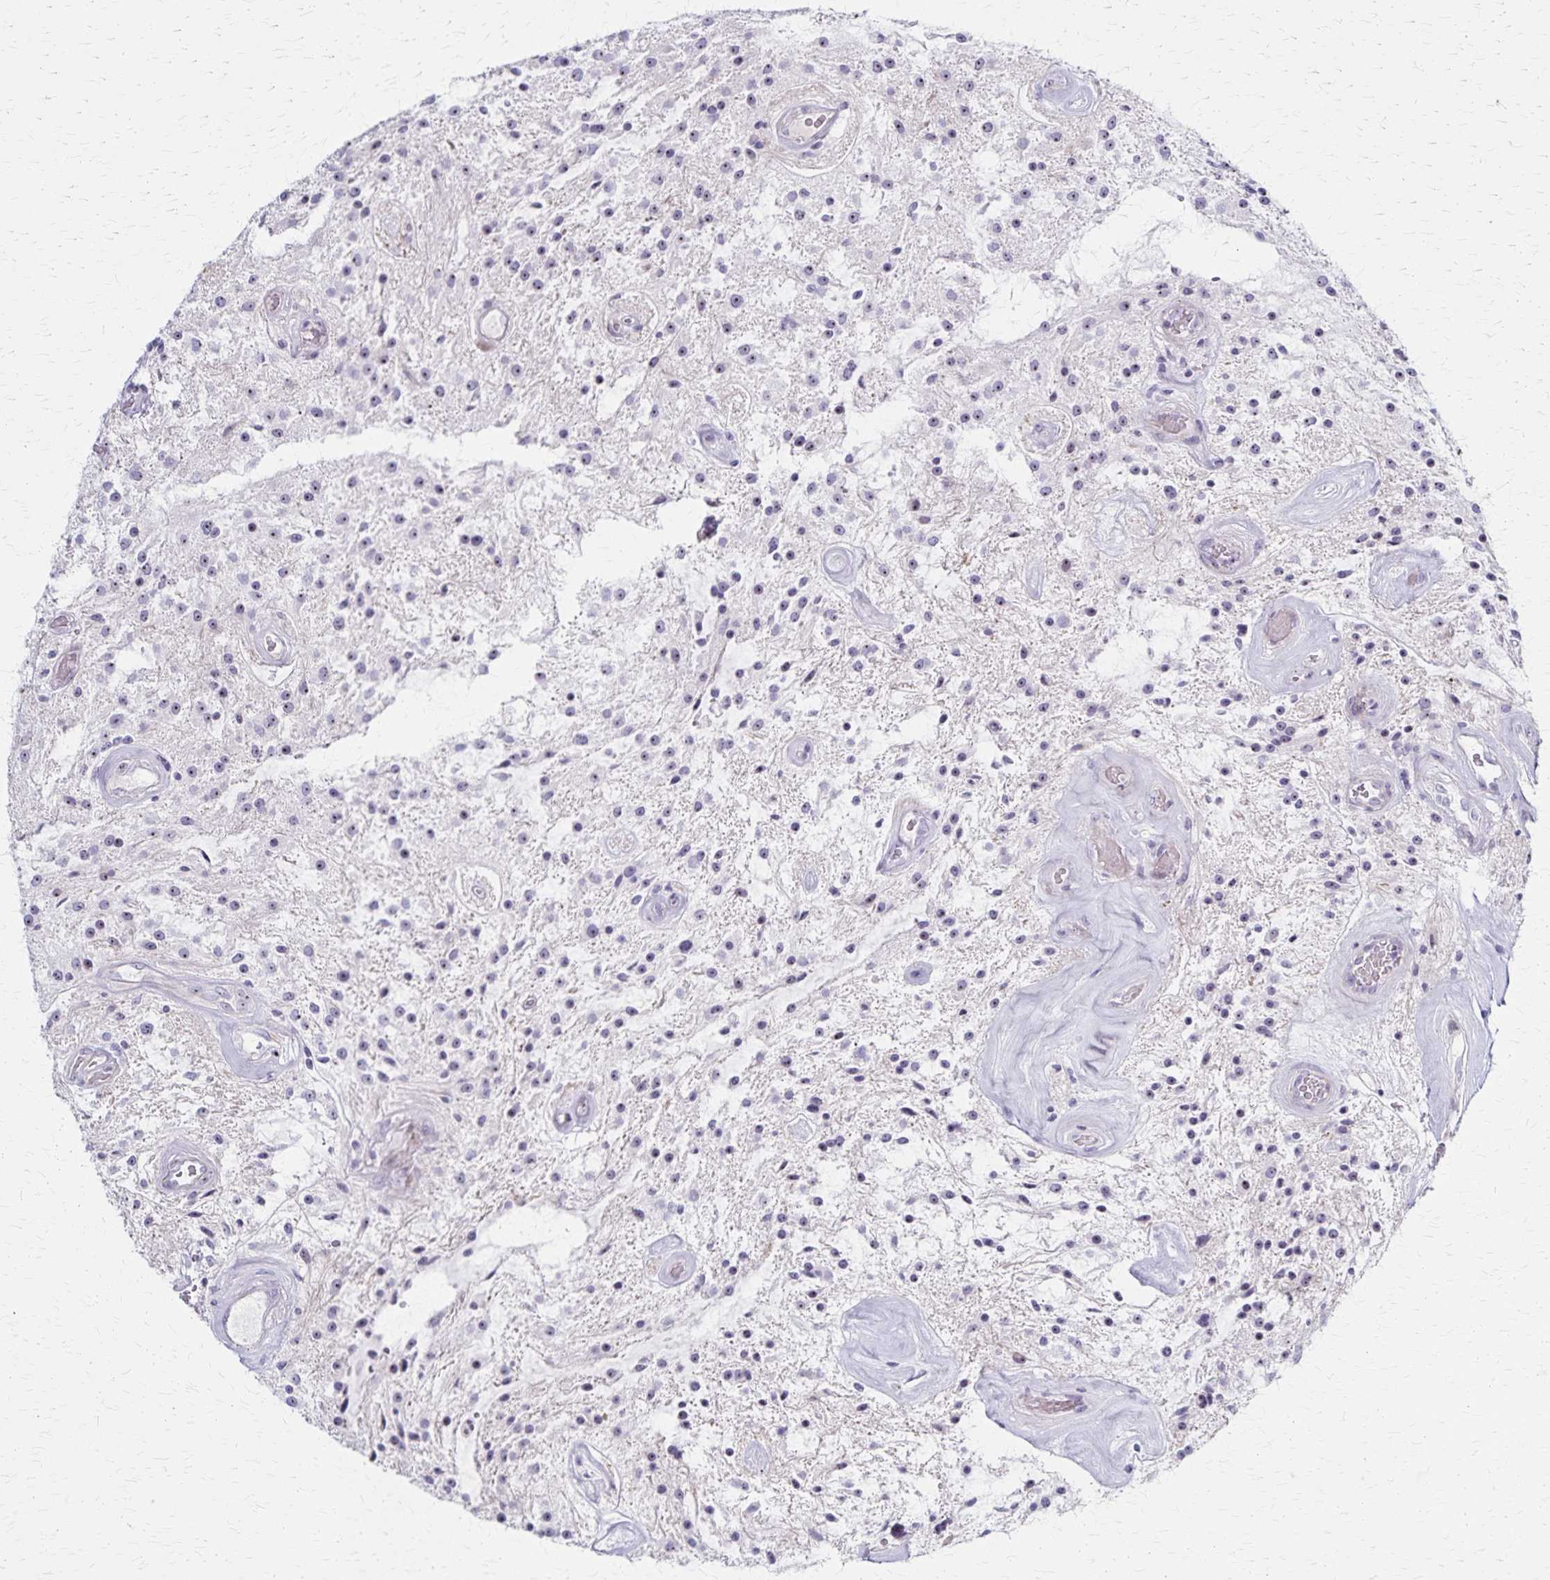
{"staining": {"intensity": "weak", "quantity": "25%-75%", "location": "nuclear"}, "tissue": "glioma", "cell_type": "Tumor cells", "image_type": "cancer", "snomed": [{"axis": "morphology", "description": "Glioma, malignant, Low grade"}, {"axis": "topography", "description": "Cerebellum"}], "caption": "Immunohistochemistry (DAB (3,3'-diaminobenzidine)) staining of glioma exhibits weak nuclear protein staining in approximately 25%-75% of tumor cells. (DAB IHC with brightfield microscopy, high magnification).", "gene": "DLK2", "patient": {"sex": "female", "age": 14}}